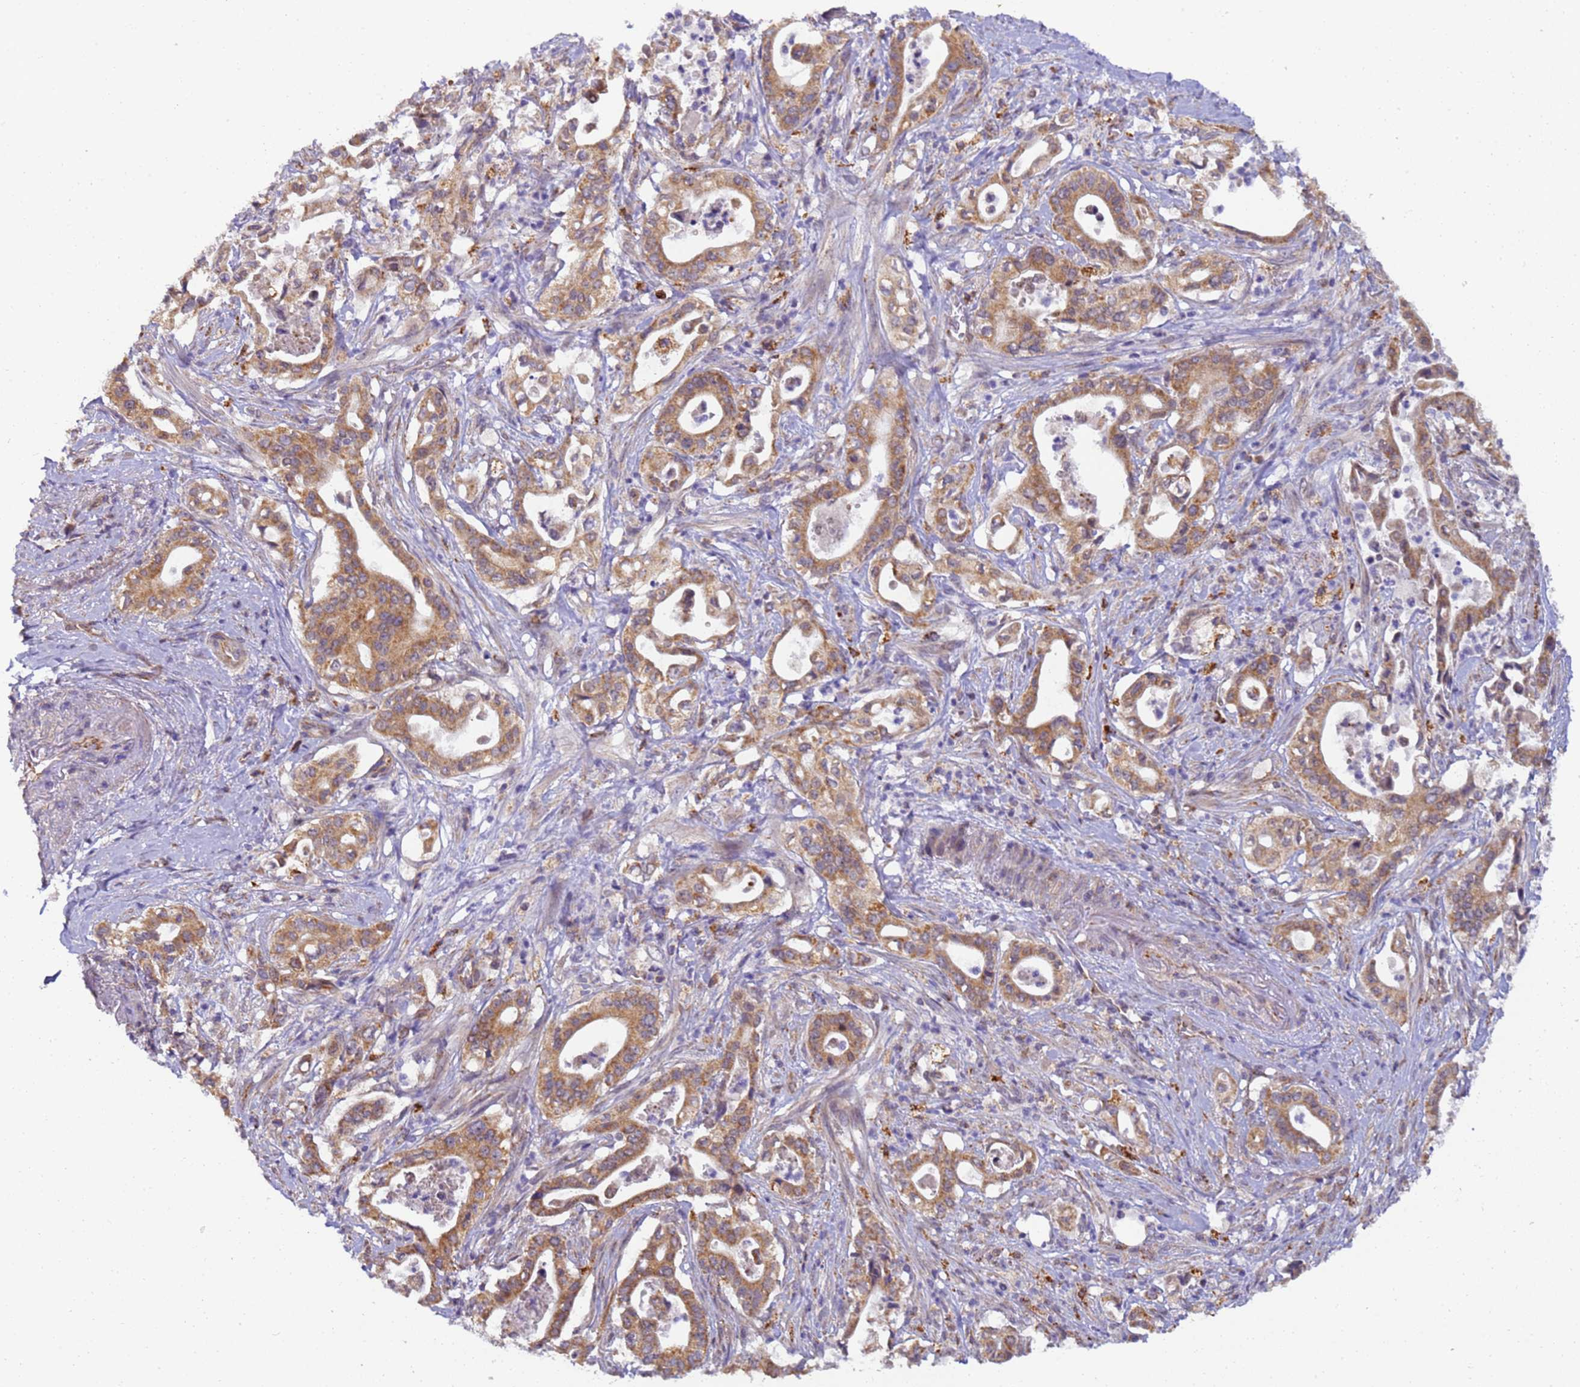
{"staining": {"intensity": "moderate", "quantity": ">75%", "location": "cytoplasmic/membranous"}, "tissue": "pancreatic cancer", "cell_type": "Tumor cells", "image_type": "cancer", "snomed": [{"axis": "morphology", "description": "Adenocarcinoma, NOS"}, {"axis": "topography", "description": "Pancreas"}], "caption": "The histopathology image displays a brown stain indicating the presence of a protein in the cytoplasmic/membranous of tumor cells in pancreatic adenocarcinoma.", "gene": "RAPGEF3", "patient": {"sex": "female", "age": 77}}